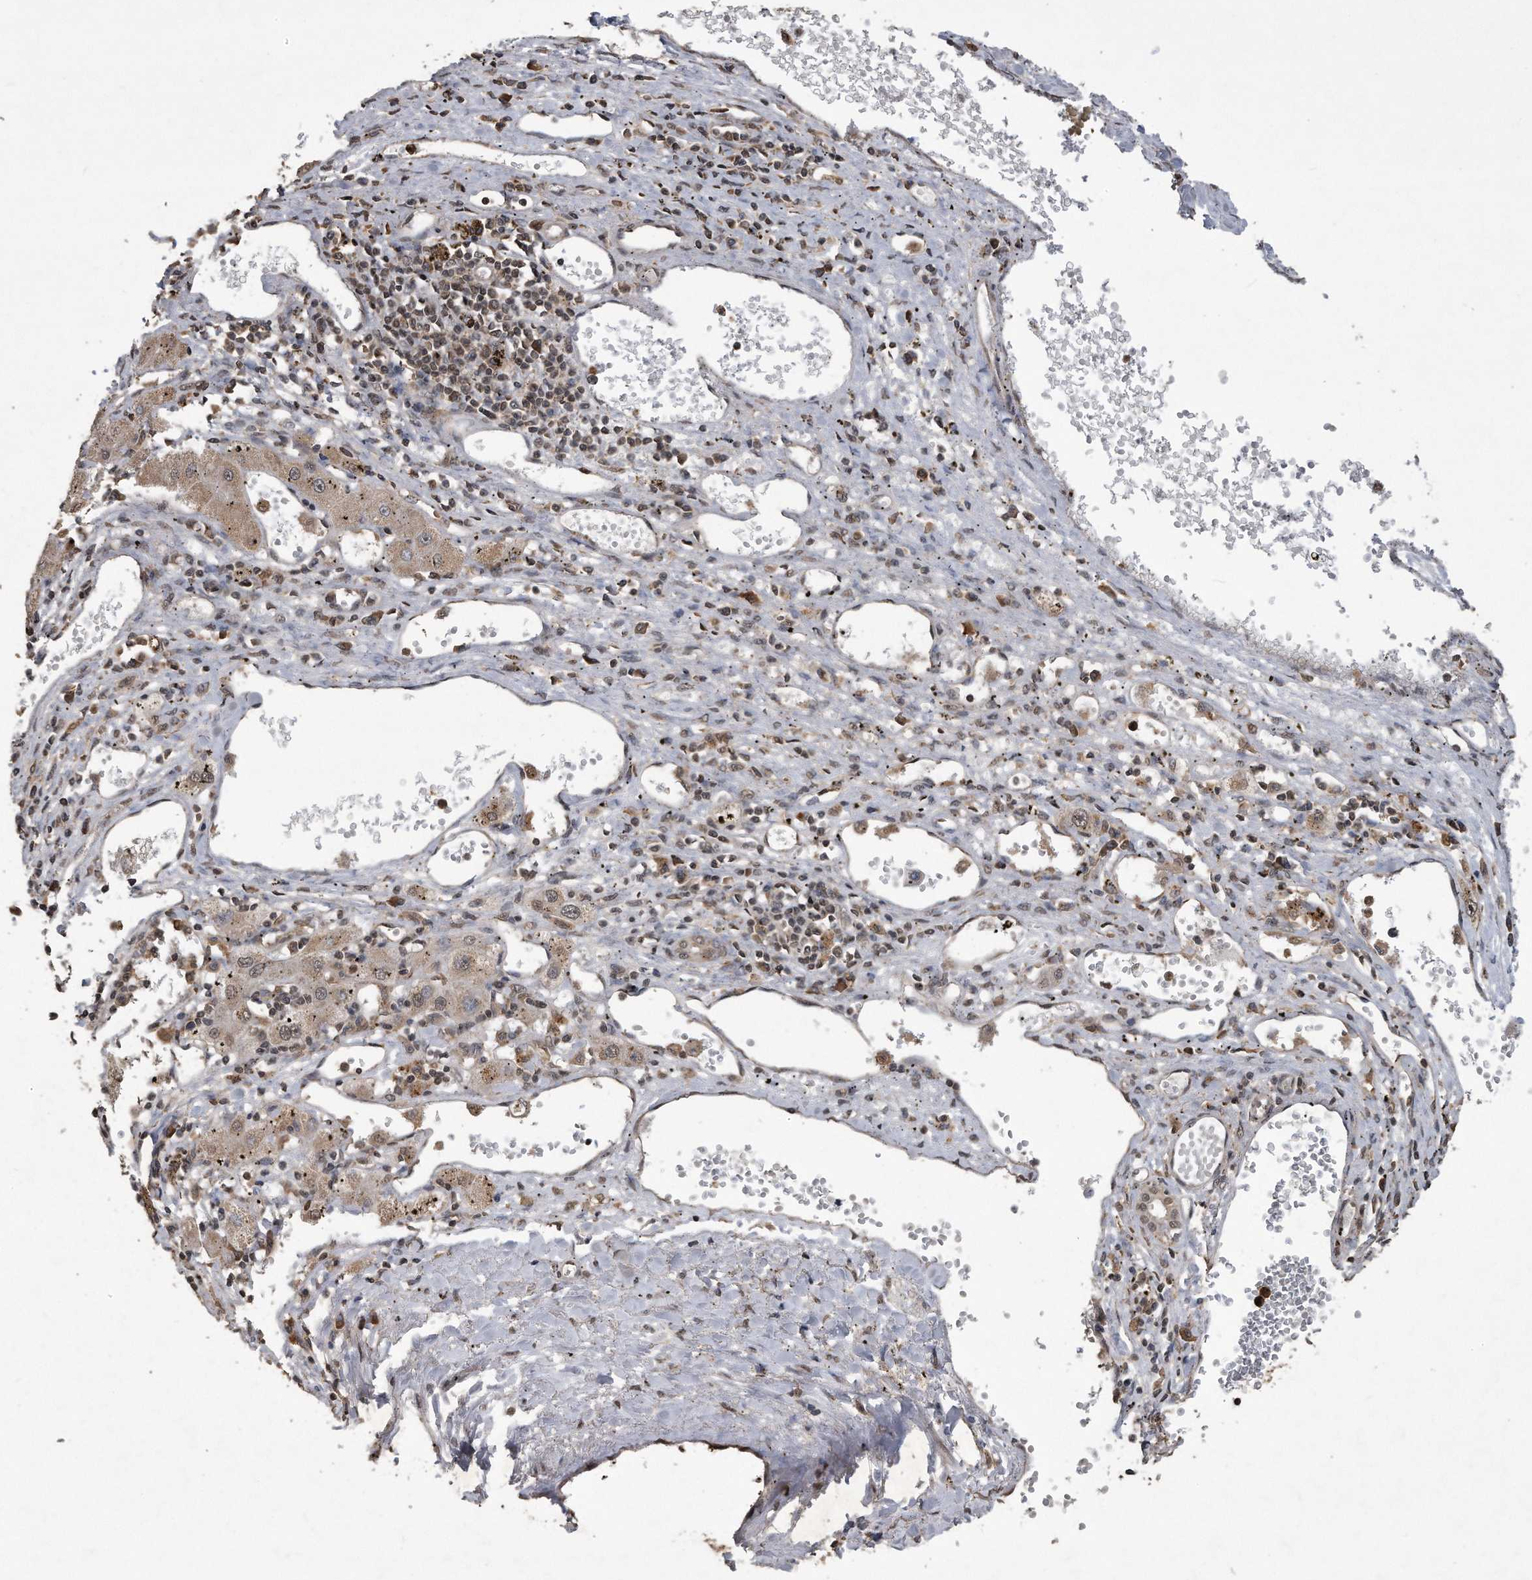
{"staining": {"intensity": "weak", "quantity": ">75%", "location": "cytoplasmic/membranous"}, "tissue": "liver cancer", "cell_type": "Tumor cells", "image_type": "cancer", "snomed": [{"axis": "morphology", "description": "Carcinoma, Hepatocellular, NOS"}, {"axis": "topography", "description": "Liver"}], "caption": "Hepatocellular carcinoma (liver) stained with a brown dye demonstrates weak cytoplasmic/membranous positive staining in approximately >75% of tumor cells.", "gene": "CRYZL1", "patient": {"sex": "male", "age": 72}}